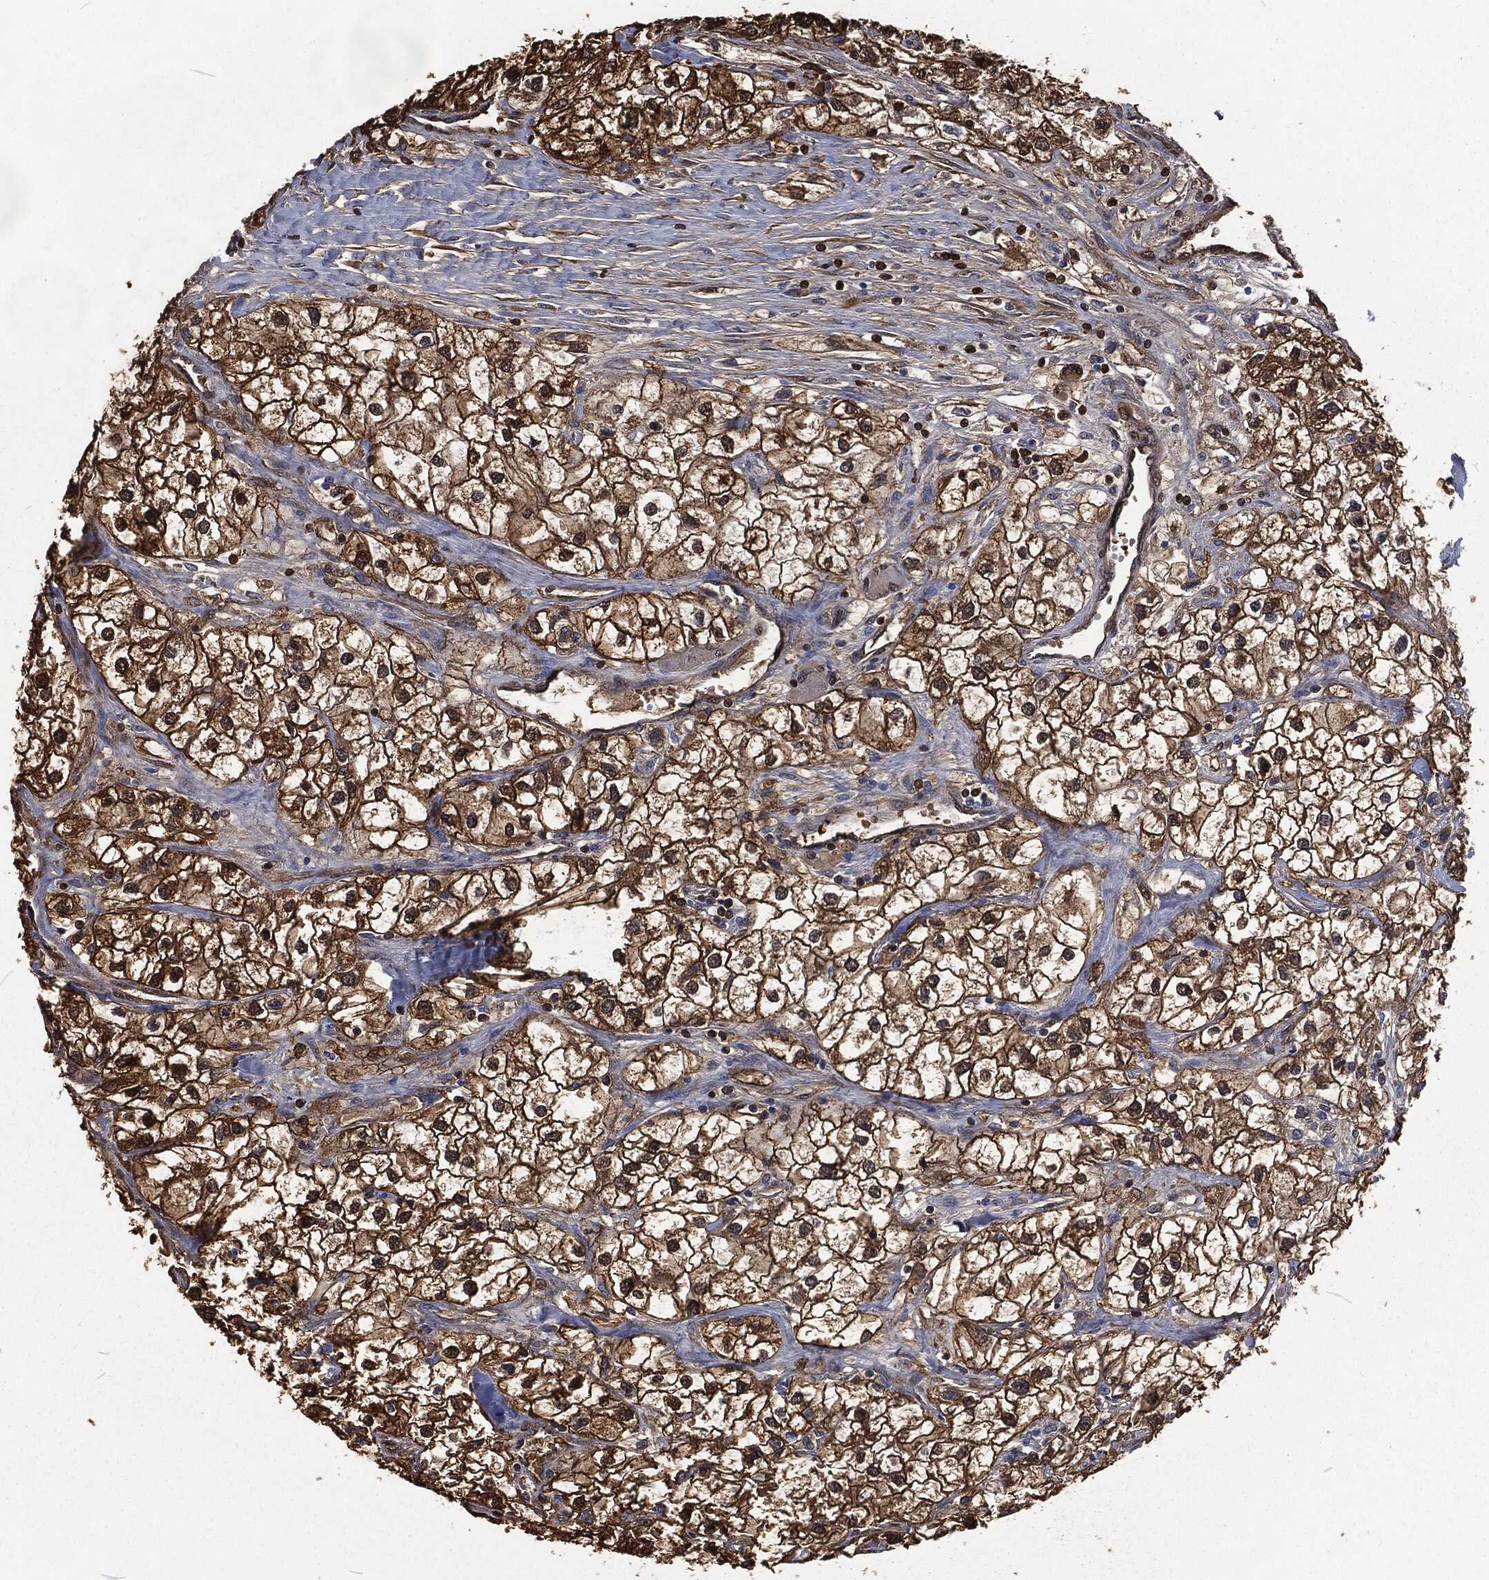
{"staining": {"intensity": "strong", "quantity": ">75%", "location": "cytoplasmic/membranous"}, "tissue": "renal cancer", "cell_type": "Tumor cells", "image_type": "cancer", "snomed": [{"axis": "morphology", "description": "Adenocarcinoma, NOS"}, {"axis": "topography", "description": "Kidney"}], "caption": "This is a histology image of immunohistochemistry staining of adenocarcinoma (renal), which shows strong staining in the cytoplasmic/membranous of tumor cells.", "gene": "PRDX4", "patient": {"sex": "male", "age": 59}}